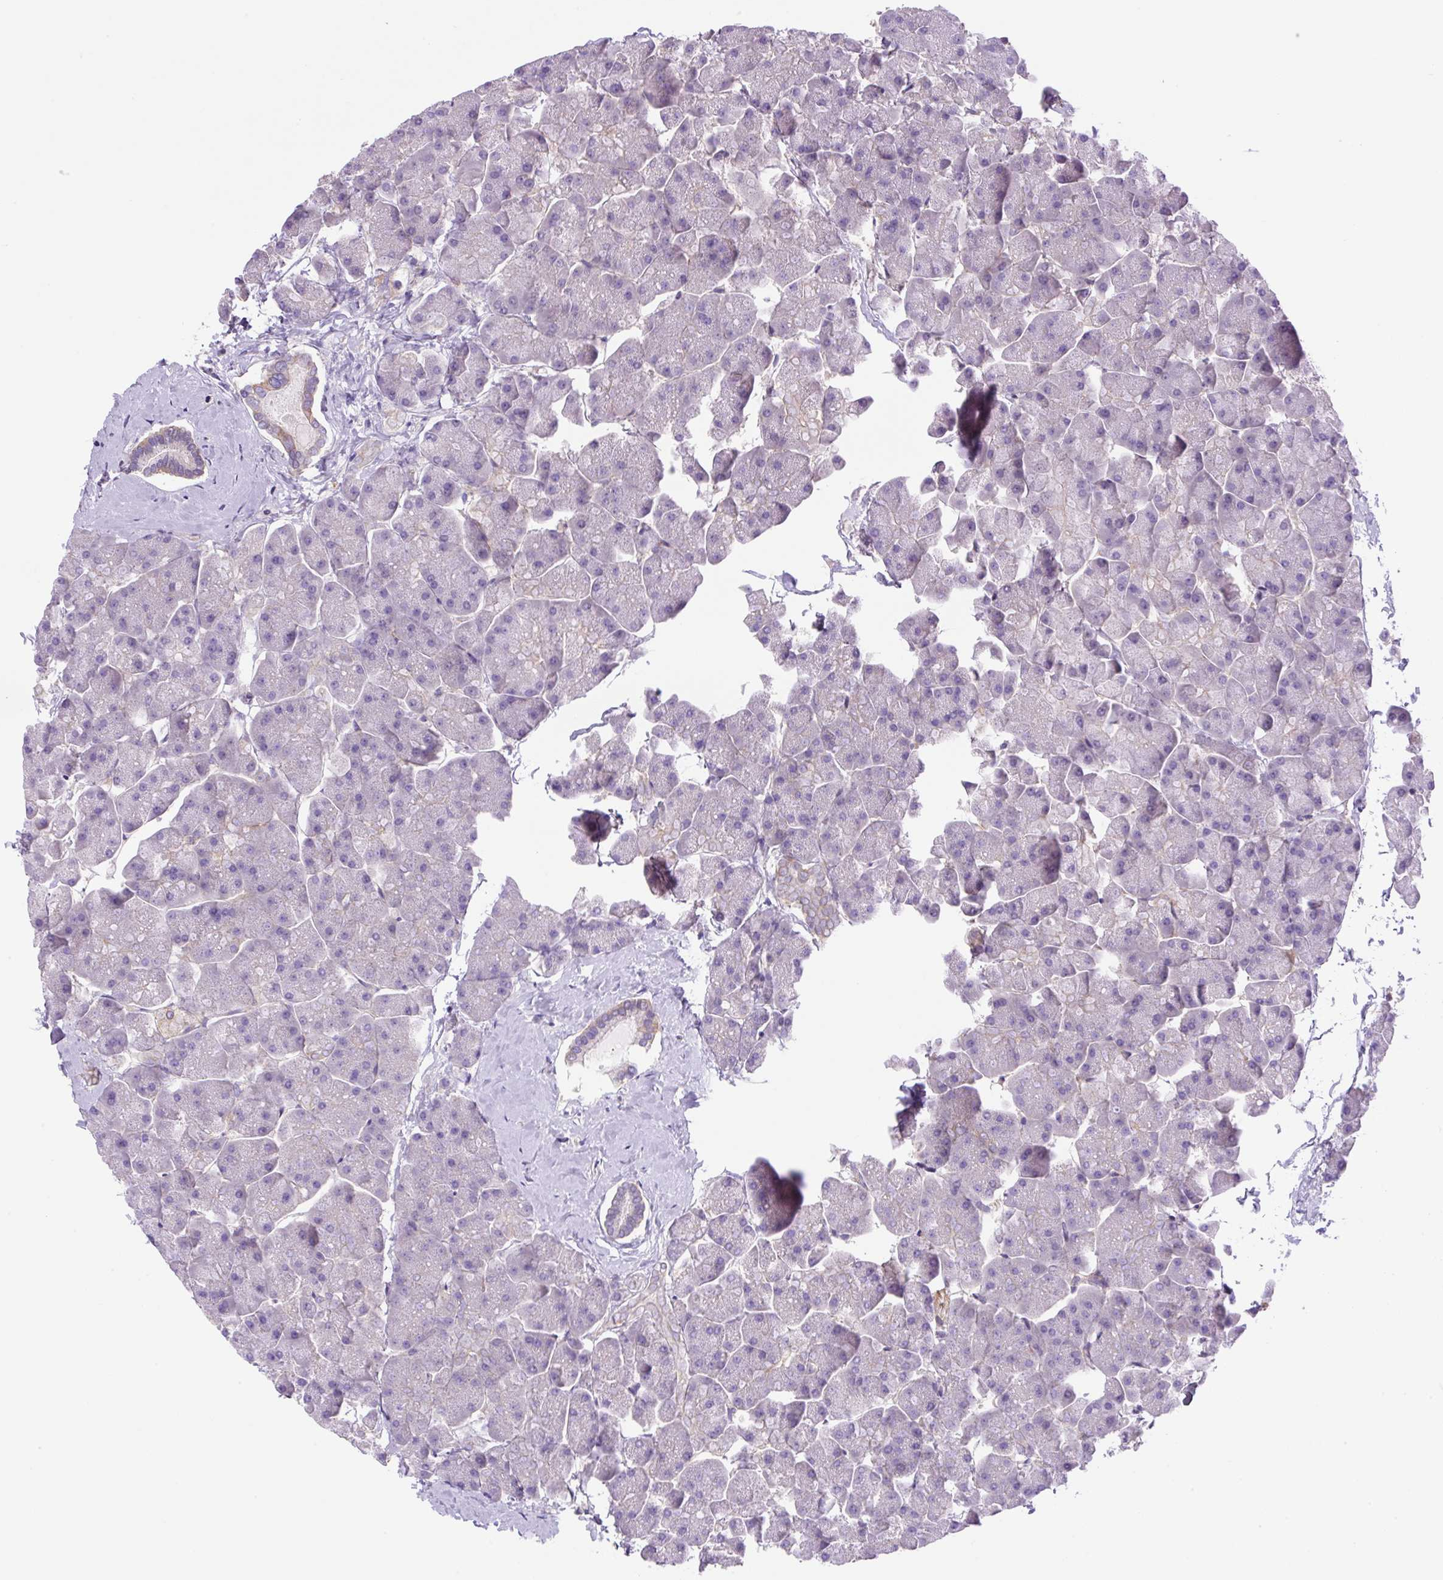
{"staining": {"intensity": "negative", "quantity": "none", "location": "none"}, "tissue": "pancreas", "cell_type": "Exocrine glandular cells", "image_type": "normal", "snomed": [{"axis": "morphology", "description": "Normal tissue, NOS"}, {"axis": "topography", "description": "Pancreas"}, {"axis": "topography", "description": "Peripheral nerve tissue"}], "caption": "This is a micrograph of IHC staining of normal pancreas, which shows no expression in exocrine glandular cells.", "gene": "NPTN", "patient": {"sex": "male", "age": 54}}